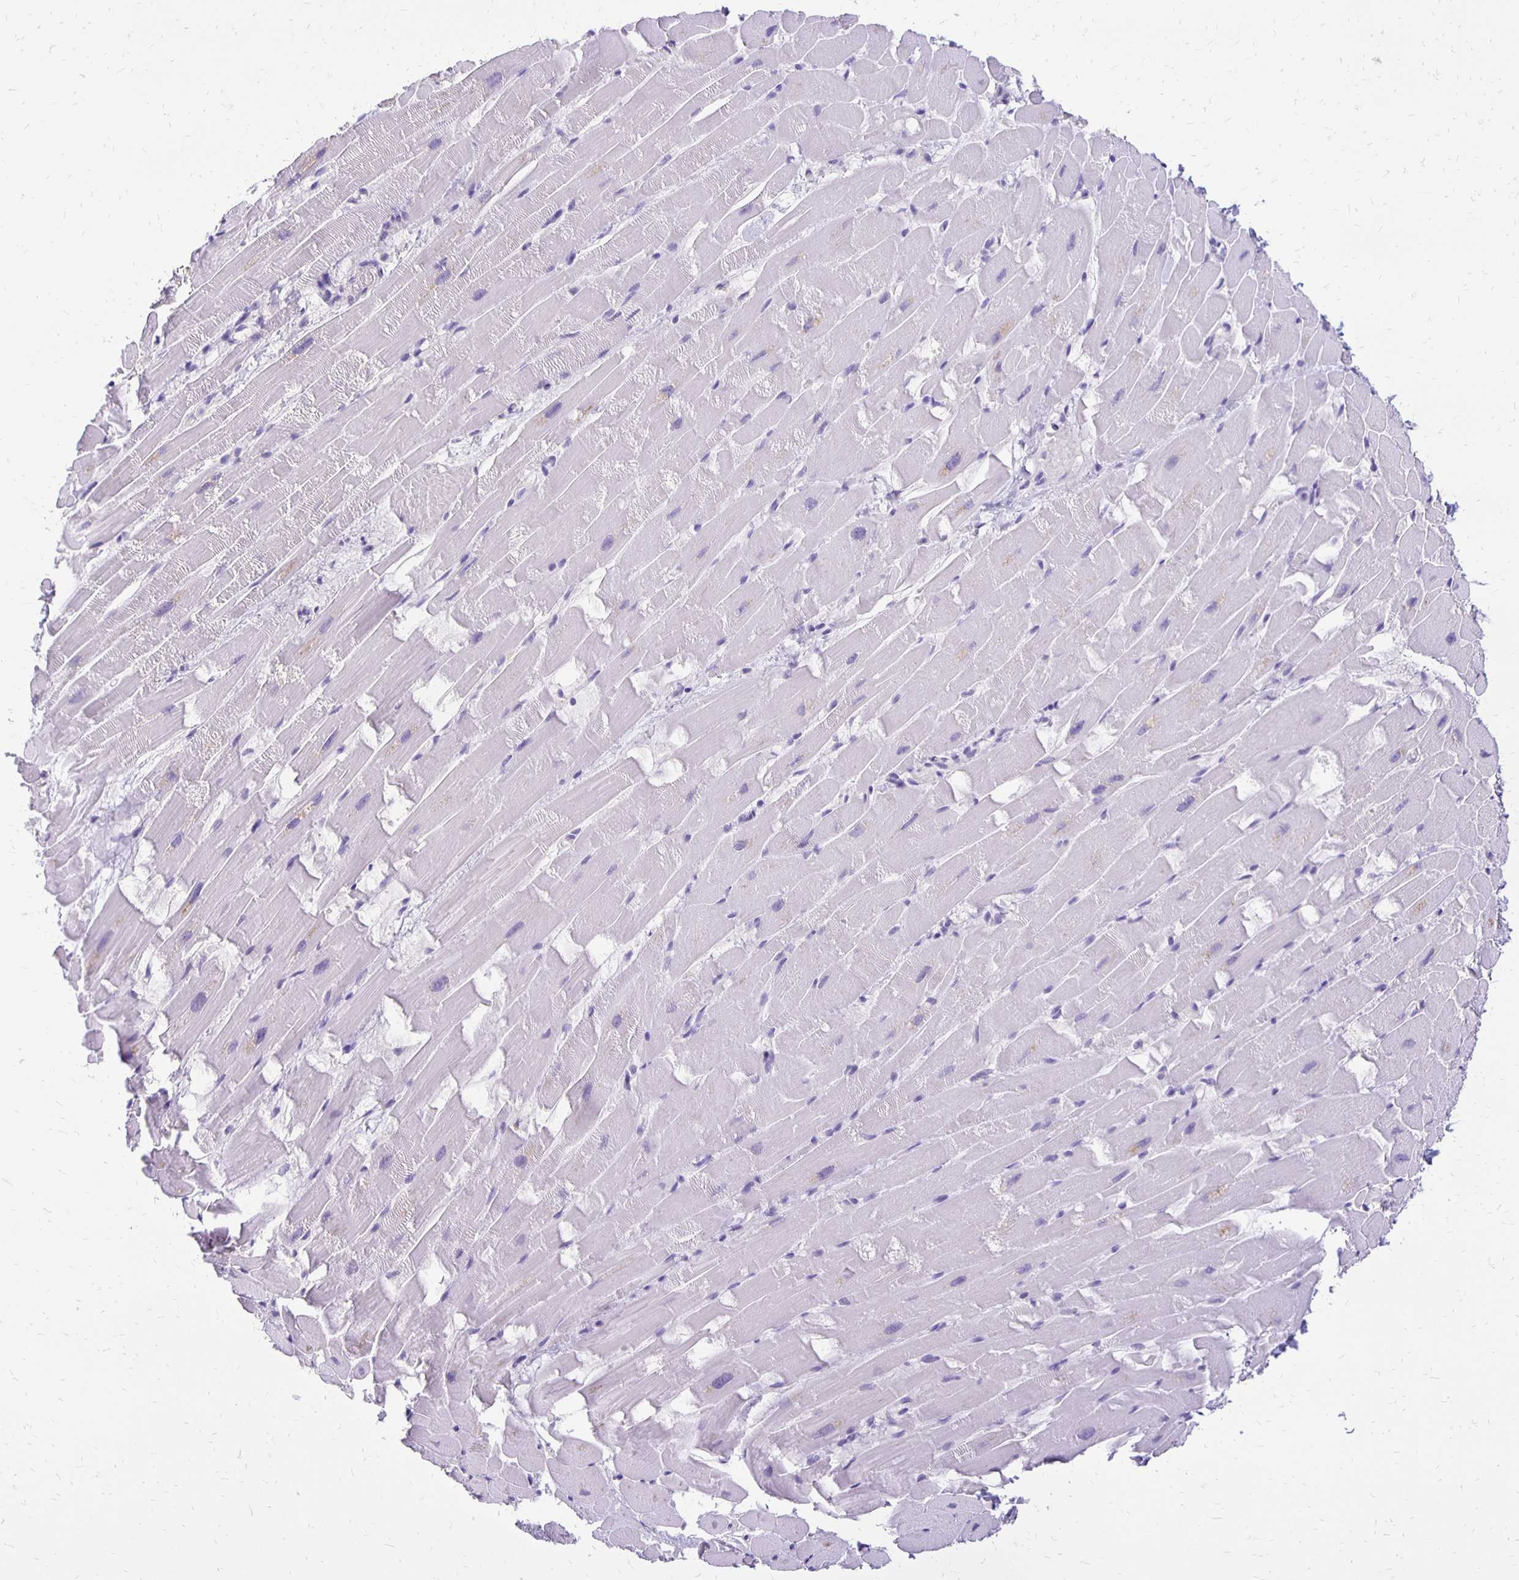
{"staining": {"intensity": "weak", "quantity": "<25%", "location": "cytoplasmic/membranous"}, "tissue": "heart muscle", "cell_type": "Cardiomyocytes", "image_type": "normal", "snomed": [{"axis": "morphology", "description": "Normal tissue, NOS"}, {"axis": "topography", "description": "Heart"}], "caption": "IHC histopathology image of unremarkable heart muscle: heart muscle stained with DAB exhibits no significant protein expression in cardiomyocytes.", "gene": "ANKRD45", "patient": {"sex": "male", "age": 37}}